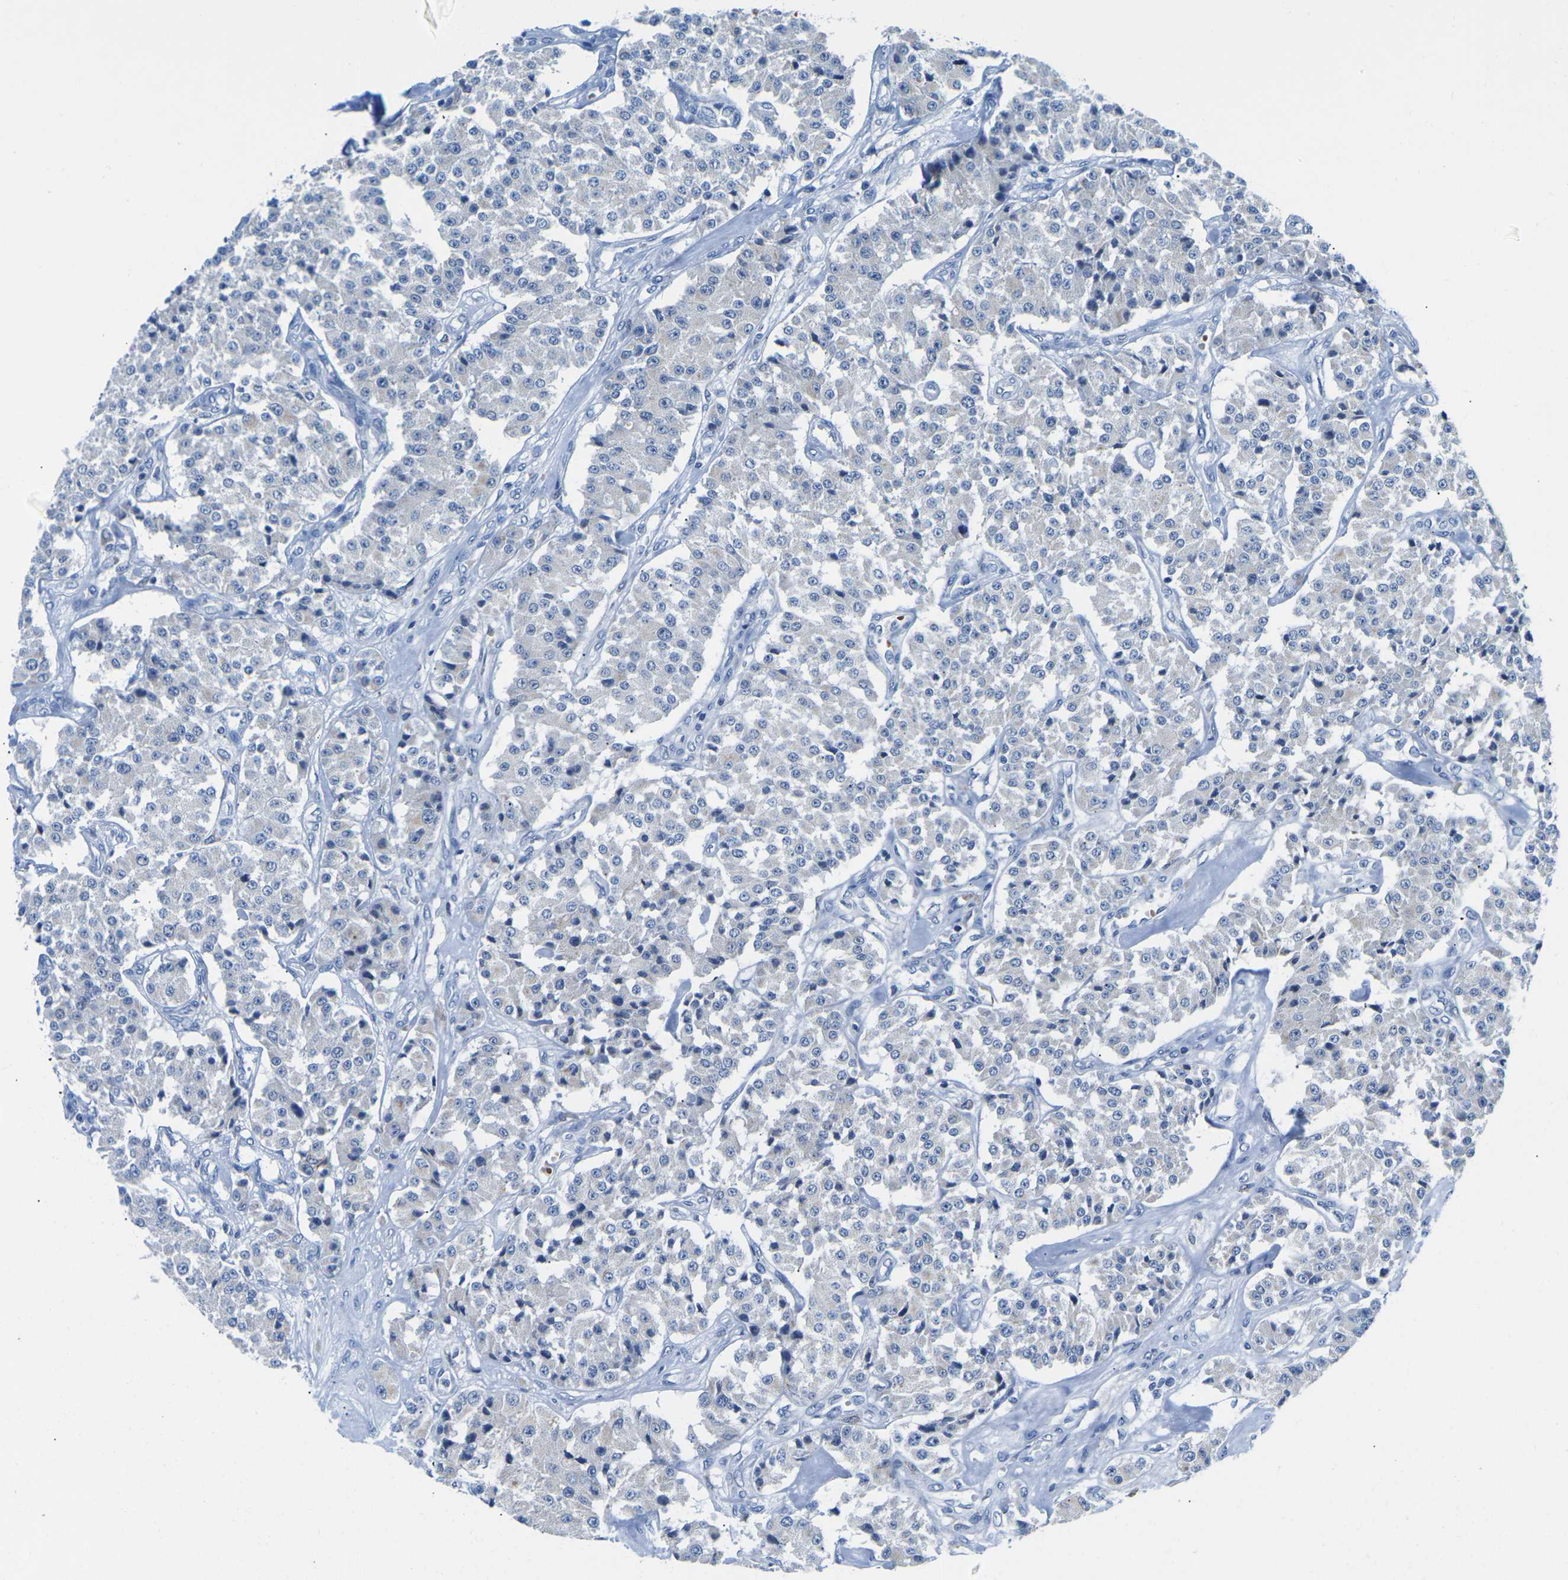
{"staining": {"intensity": "negative", "quantity": "none", "location": "none"}, "tissue": "carcinoid", "cell_type": "Tumor cells", "image_type": "cancer", "snomed": [{"axis": "morphology", "description": "Carcinoid, malignant, NOS"}, {"axis": "topography", "description": "Pancreas"}], "caption": "An immunohistochemistry (IHC) photomicrograph of carcinoid is shown. There is no staining in tumor cells of carcinoid.", "gene": "TM6SF1", "patient": {"sex": "male", "age": 41}}